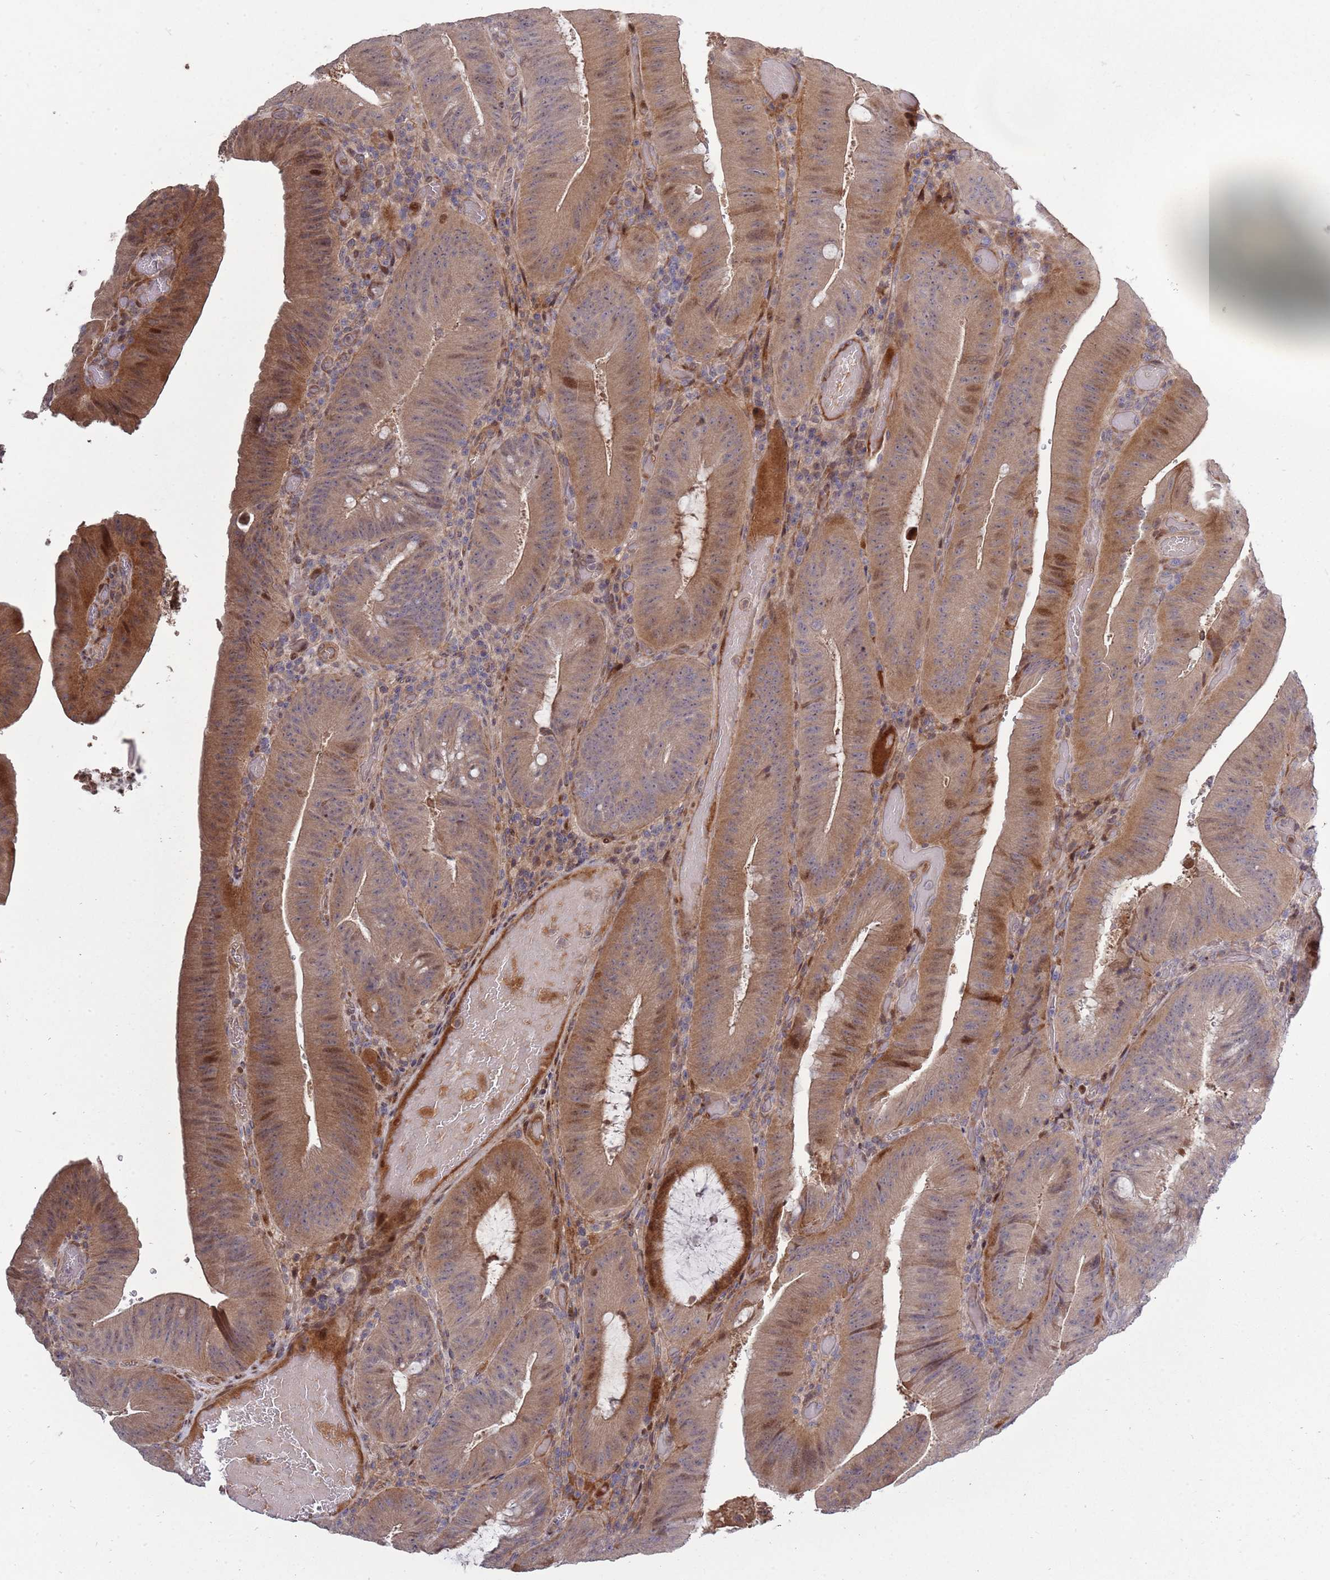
{"staining": {"intensity": "moderate", "quantity": ">75%", "location": "cytoplasmic/membranous,nuclear"}, "tissue": "colorectal cancer", "cell_type": "Tumor cells", "image_type": "cancer", "snomed": [{"axis": "morphology", "description": "Adenocarcinoma, NOS"}, {"axis": "topography", "description": "Colon"}], "caption": "Immunohistochemical staining of human colorectal cancer exhibits medium levels of moderate cytoplasmic/membranous and nuclear protein positivity in about >75% of tumor cells.", "gene": "SYNDIG1L", "patient": {"sex": "female", "age": 43}}